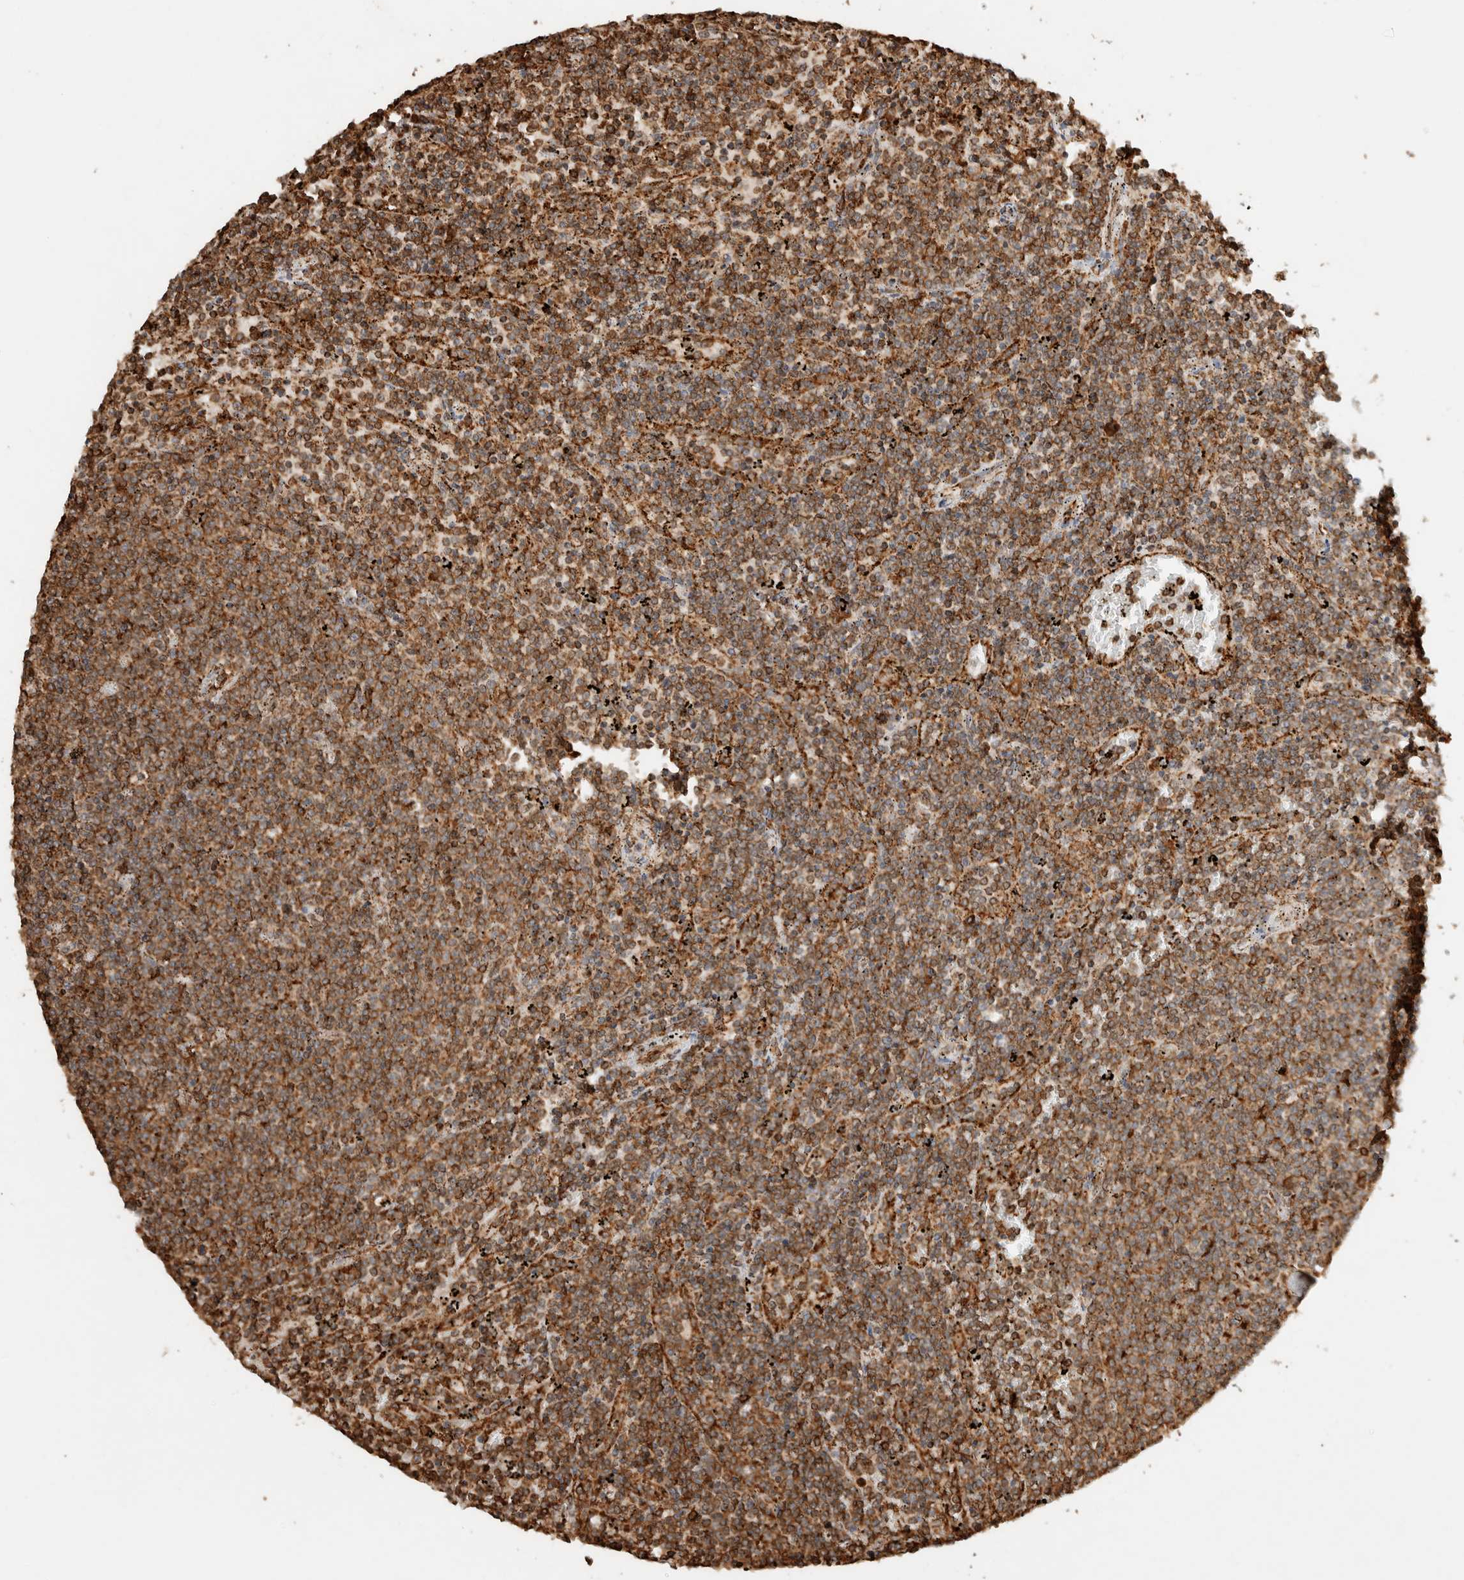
{"staining": {"intensity": "strong", "quantity": "25%-75%", "location": "cytoplasmic/membranous"}, "tissue": "lymphoma", "cell_type": "Tumor cells", "image_type": "cancer", "snomed": [{"axis": "morphology", "description": "Malignant lymphoma, non-Hodgkin's type, Low grade"}, {"axis": "topography", "description": "Spleen"}], "caption": "Human low-grade malignant lymphoma, non-Hodgkin's type stained with a protein marker shows strong staining in tumor cells.", "gene": "ERAP1", "patient": {"sex": "female", "age": 50}}